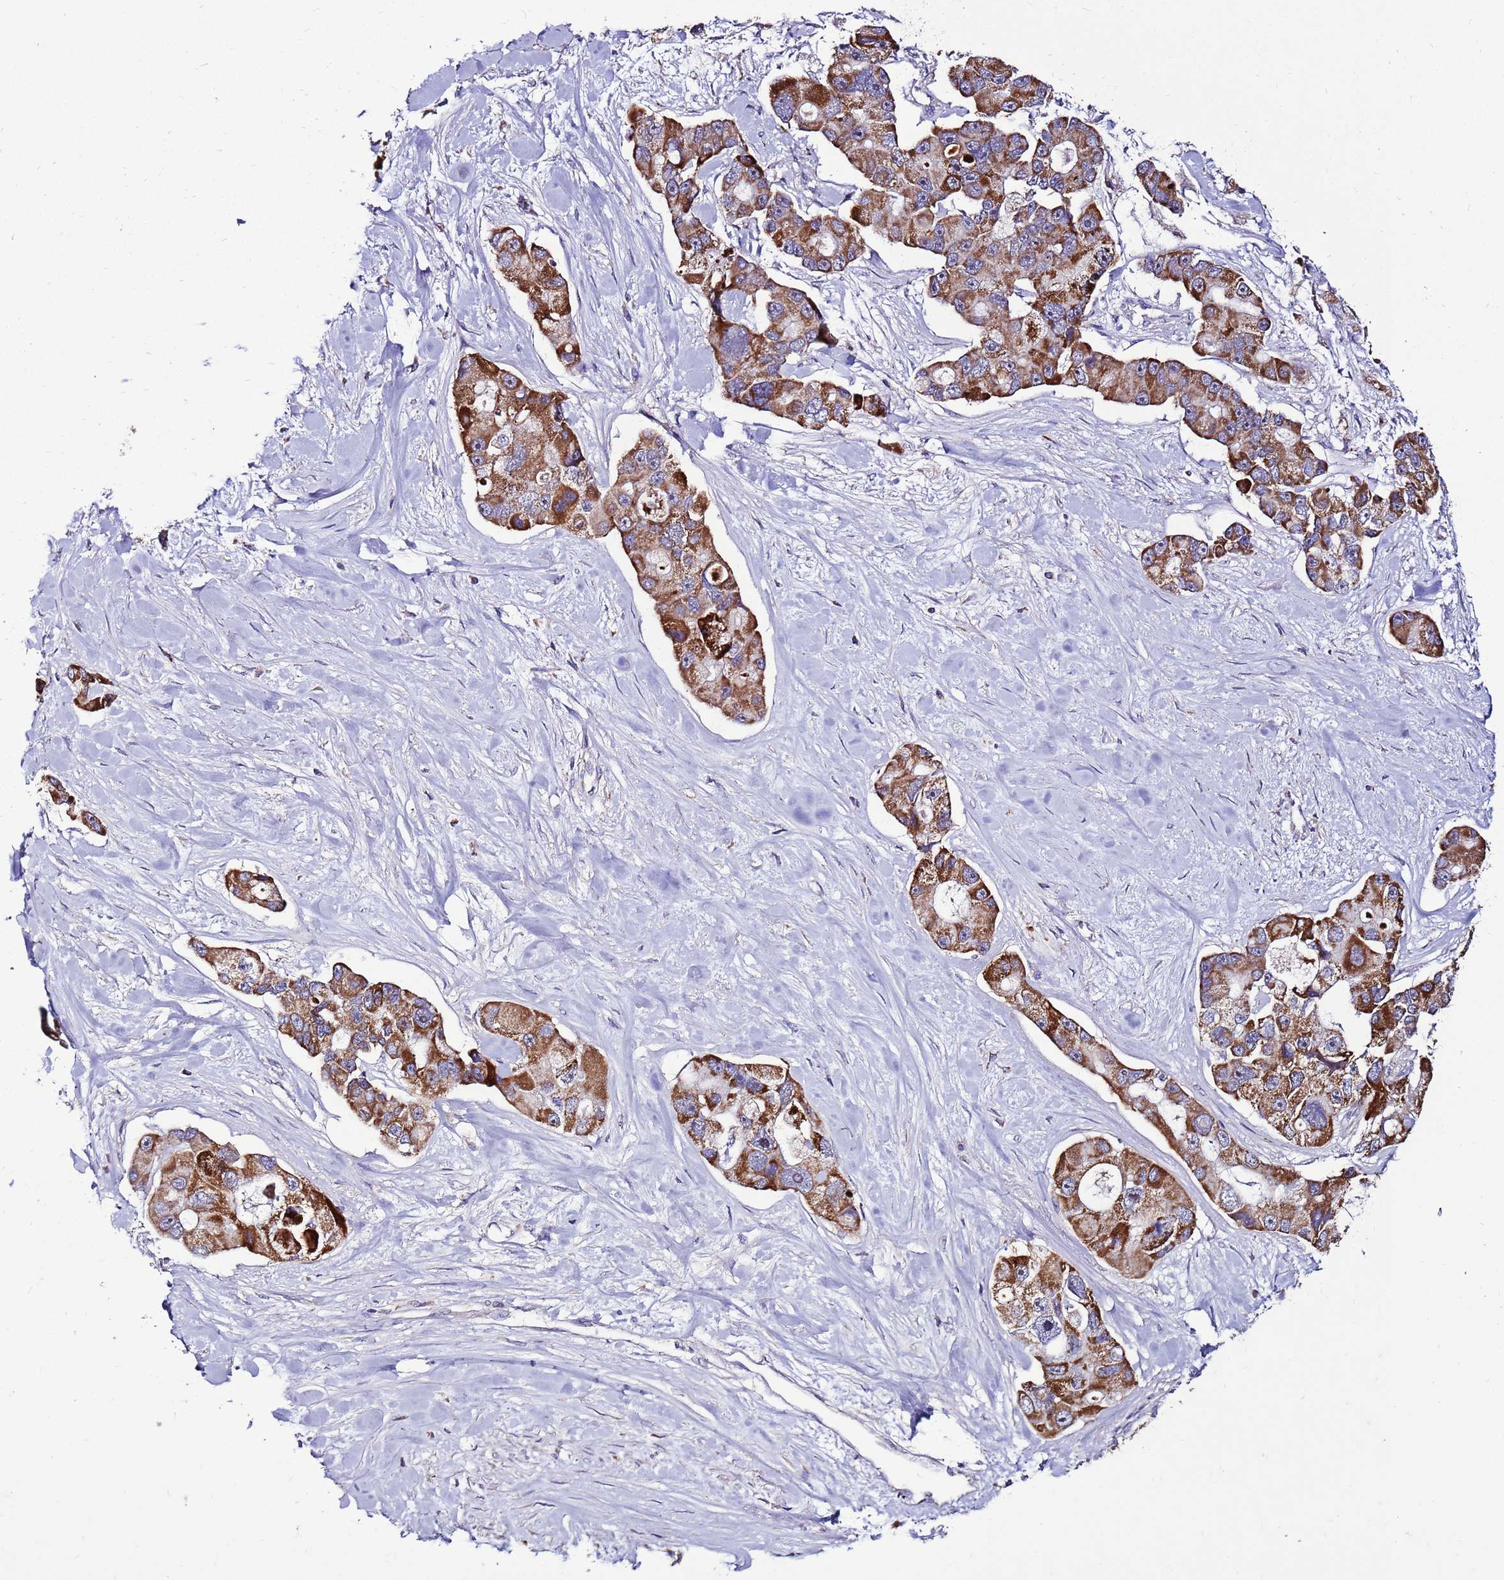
{"staining": {"intensity": "moderate", "quantity": ">75%", "location": "cytoplasmic/membranous"}, "tissue": "lung cancer", "cell_type": "Tumor cells", "image_type": "cancer", "snomed": [{"axis": "morphology", "description": "Adenocarcinoma, NOS"}, {"axis": "topography", "description": "Lung"}], "caption": "IHC staining of adenocarcinoma (lung), which exhibits medium levels of moderate cytoplasmic/membranous expression in about >75% of tumor cells indicating moderate cytoplasmic/membranous protein positivity. The staining was performed using DAB (brown) for protein detection and nuclei were counterstained in hematoxylin (blue).", "gene": "SPSB3", "patient": {"sex": "female", "age": 54}}